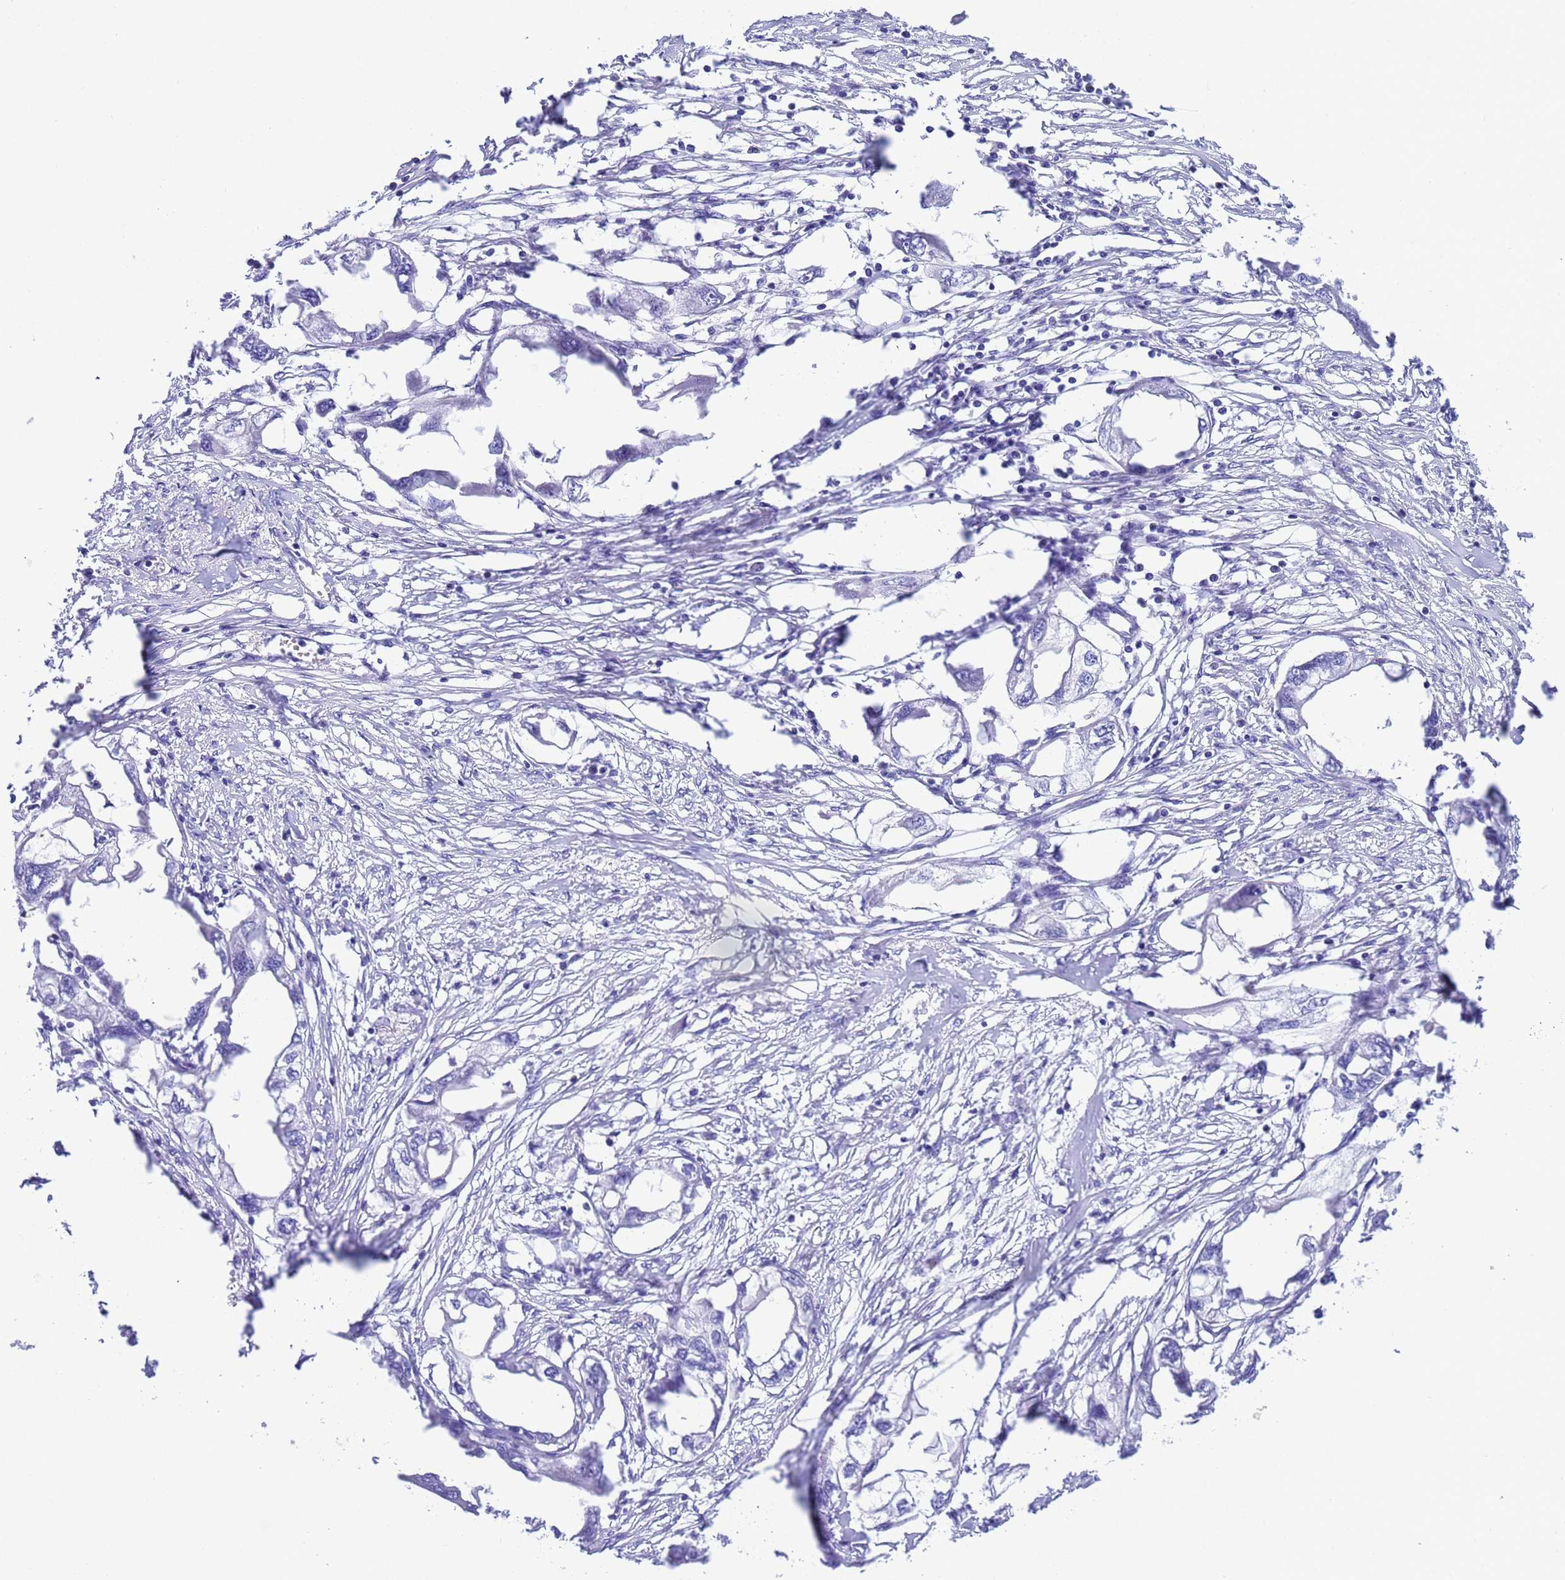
{"staining": {"intensity": "negative", "quantity": "none", "location": "none"}, "tissue": "endometrial cancer", "cell_type": "Tumor cells", "image_type": "cancer", "snomed": [{"axis": "morphology", "description": "Adenocarcinoma, NOS"}, {"axis": "morphology", "description": "Adenocarcinoma, metastatic, NOS"}, {"axis": "topography", "description": "Adipose tissue"}, {"axis": "topography", "description": "Endometrium"}], "caption": "Tumor cells show no significant staining in endometrial cancer (adenocarcinoma).", "gene": "USP38", "patient": {"sex": "female", "age": 67}}